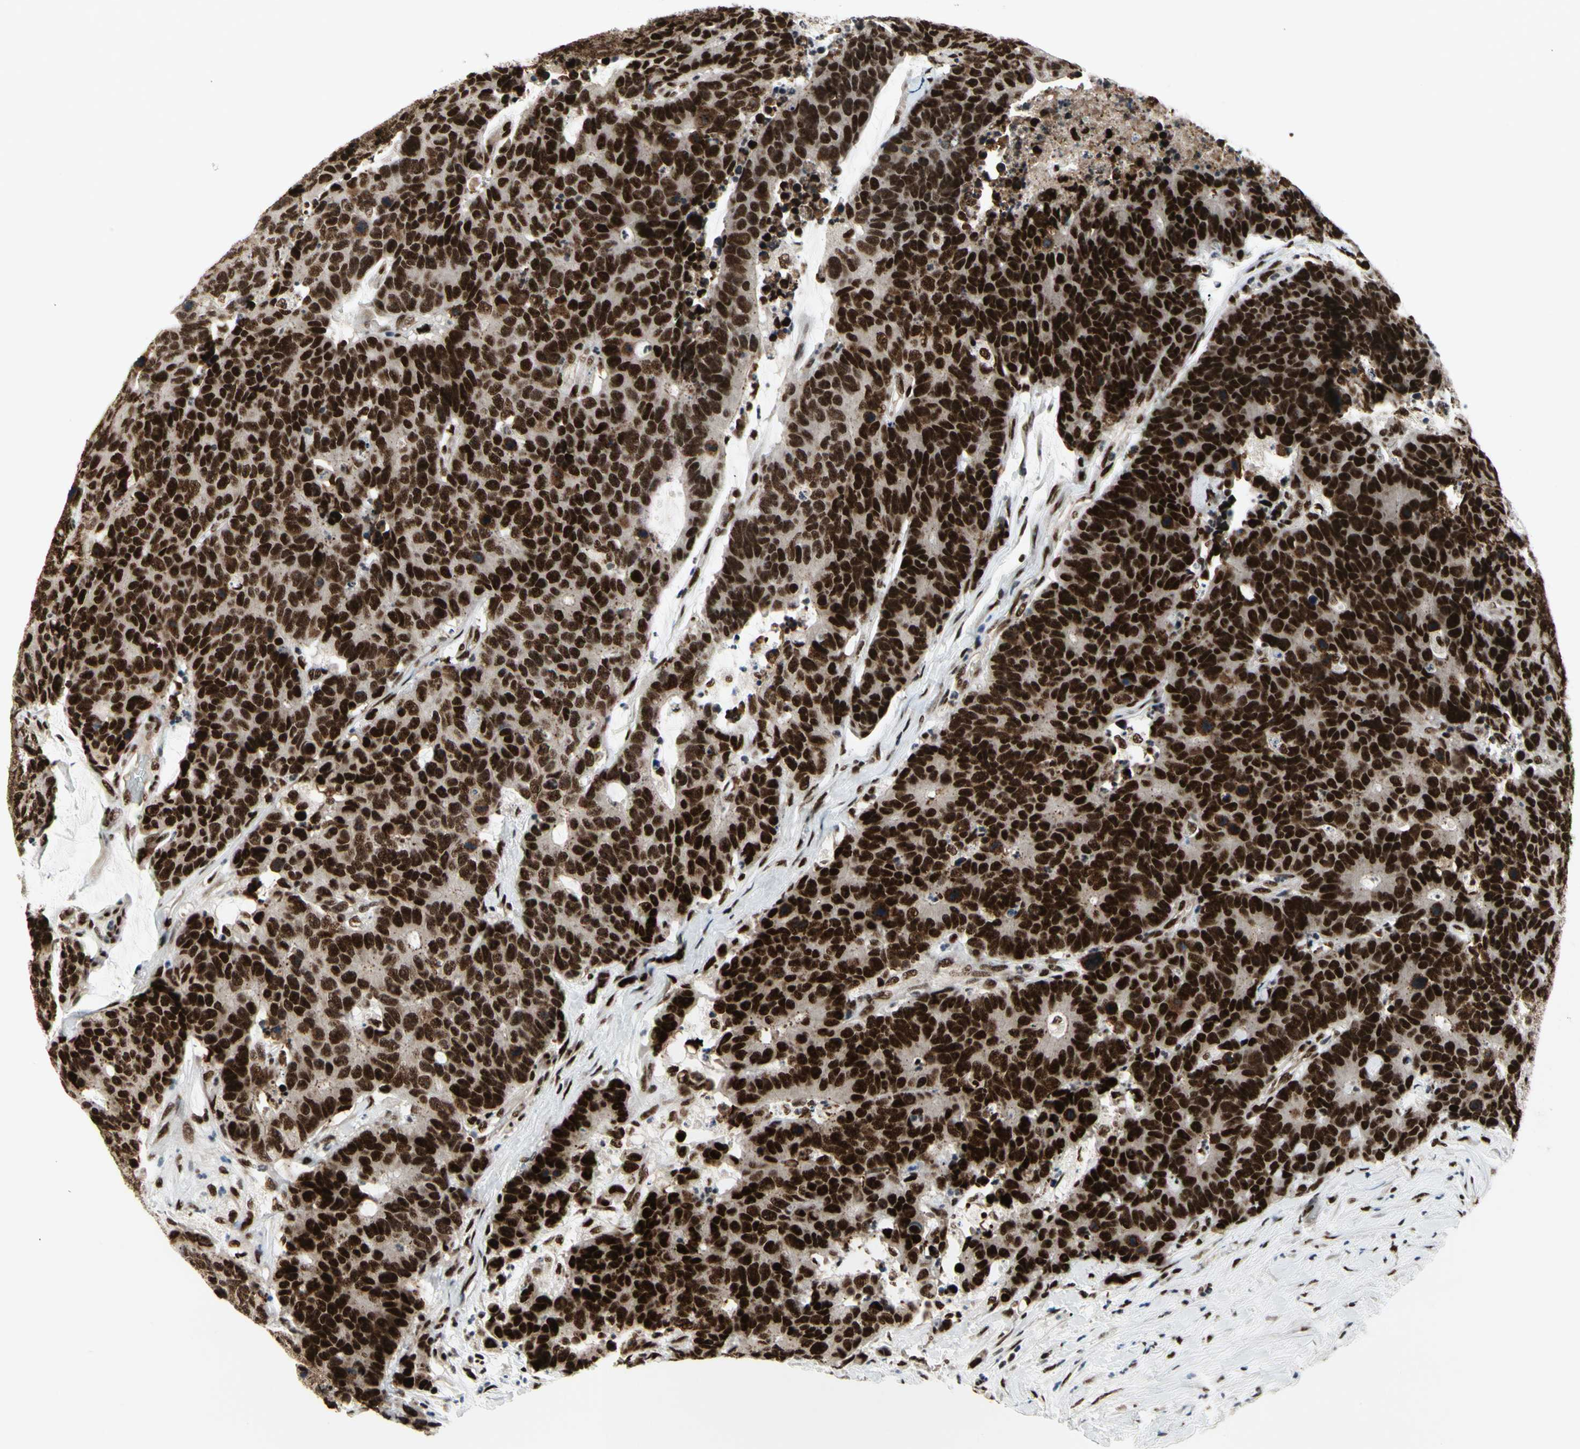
{"staining": {"intensity": "strong", "quantity": ">75%", "location": "nuclear"}, "tissue": "colorectal cancer", "cell_type": "Tumor cells", "image_type": "cancer", "snomed": [{"axis": "morphology", "description": "Adenocarcinoma, NOS"}, {"axis": "topography", "description": "Colon"}], "caption": "Immunohistochemical staining of colorectal adenocarcinoma displays high levels of strong nuclear protein staining in about >75% of tumor cells.", "gene": "SRSF11", "patient": {"sex": "female", "age": 86}}